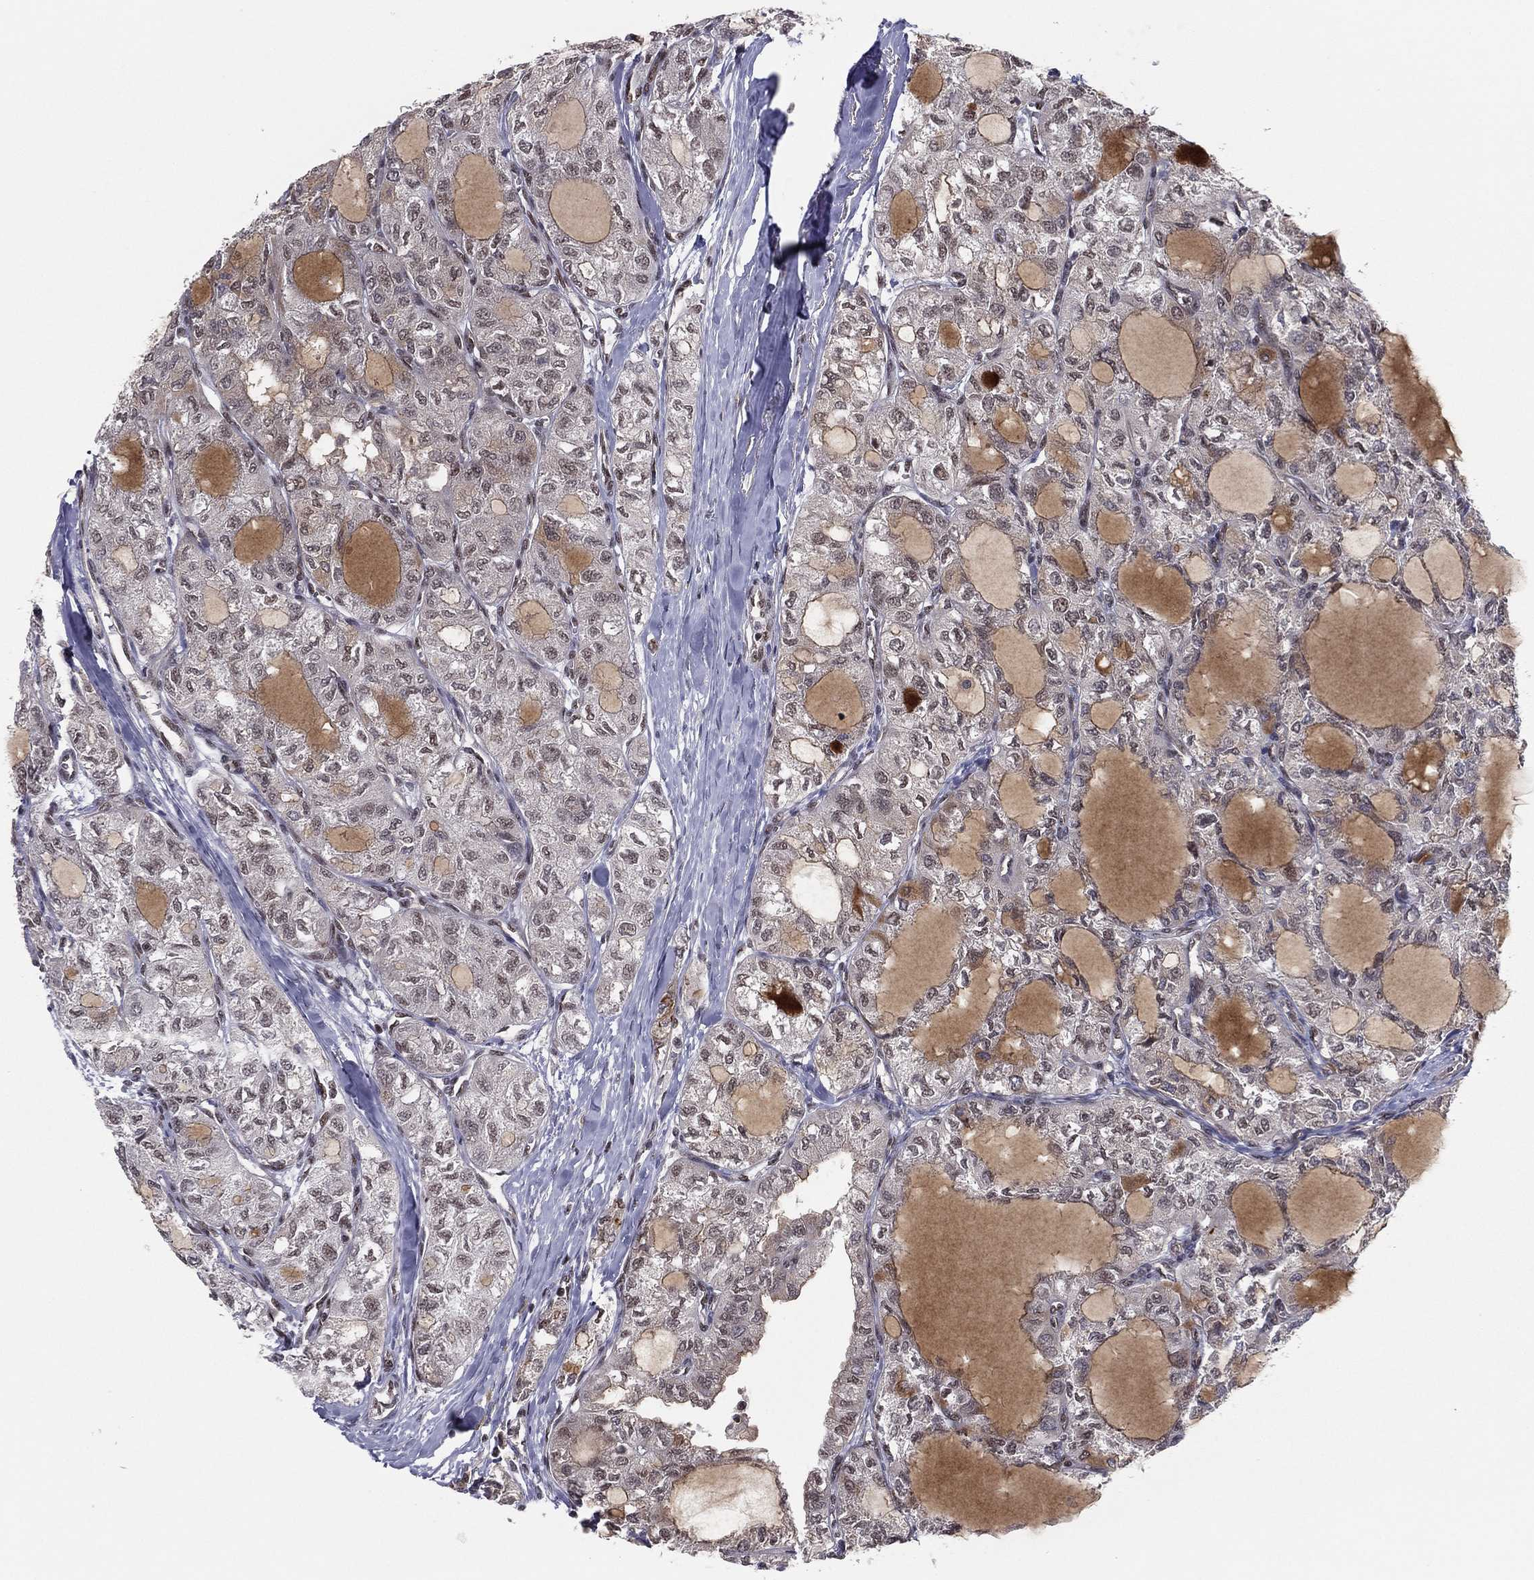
{"staining": {"intensity": "weak", "quantity": "25%-75%", "location": "nuclear"}, "tissue": "thyroid cancer", "cell_type": "Tumor cells", "image_type": "cancer", "snomed": [{"axis": "morphology", "description": "Follicular adenoma carcinoma, NOS"}, {"axis": "topography", "description": "Thyroid gland"}], "caption": "This is an image of immunohistochemistry (IHC) staining of thyroid cancer, which shows weak expression in the nuclear of tumor cells.", "gene": "GPALPP1", "patient": {"sex": "male", "age": 75}}